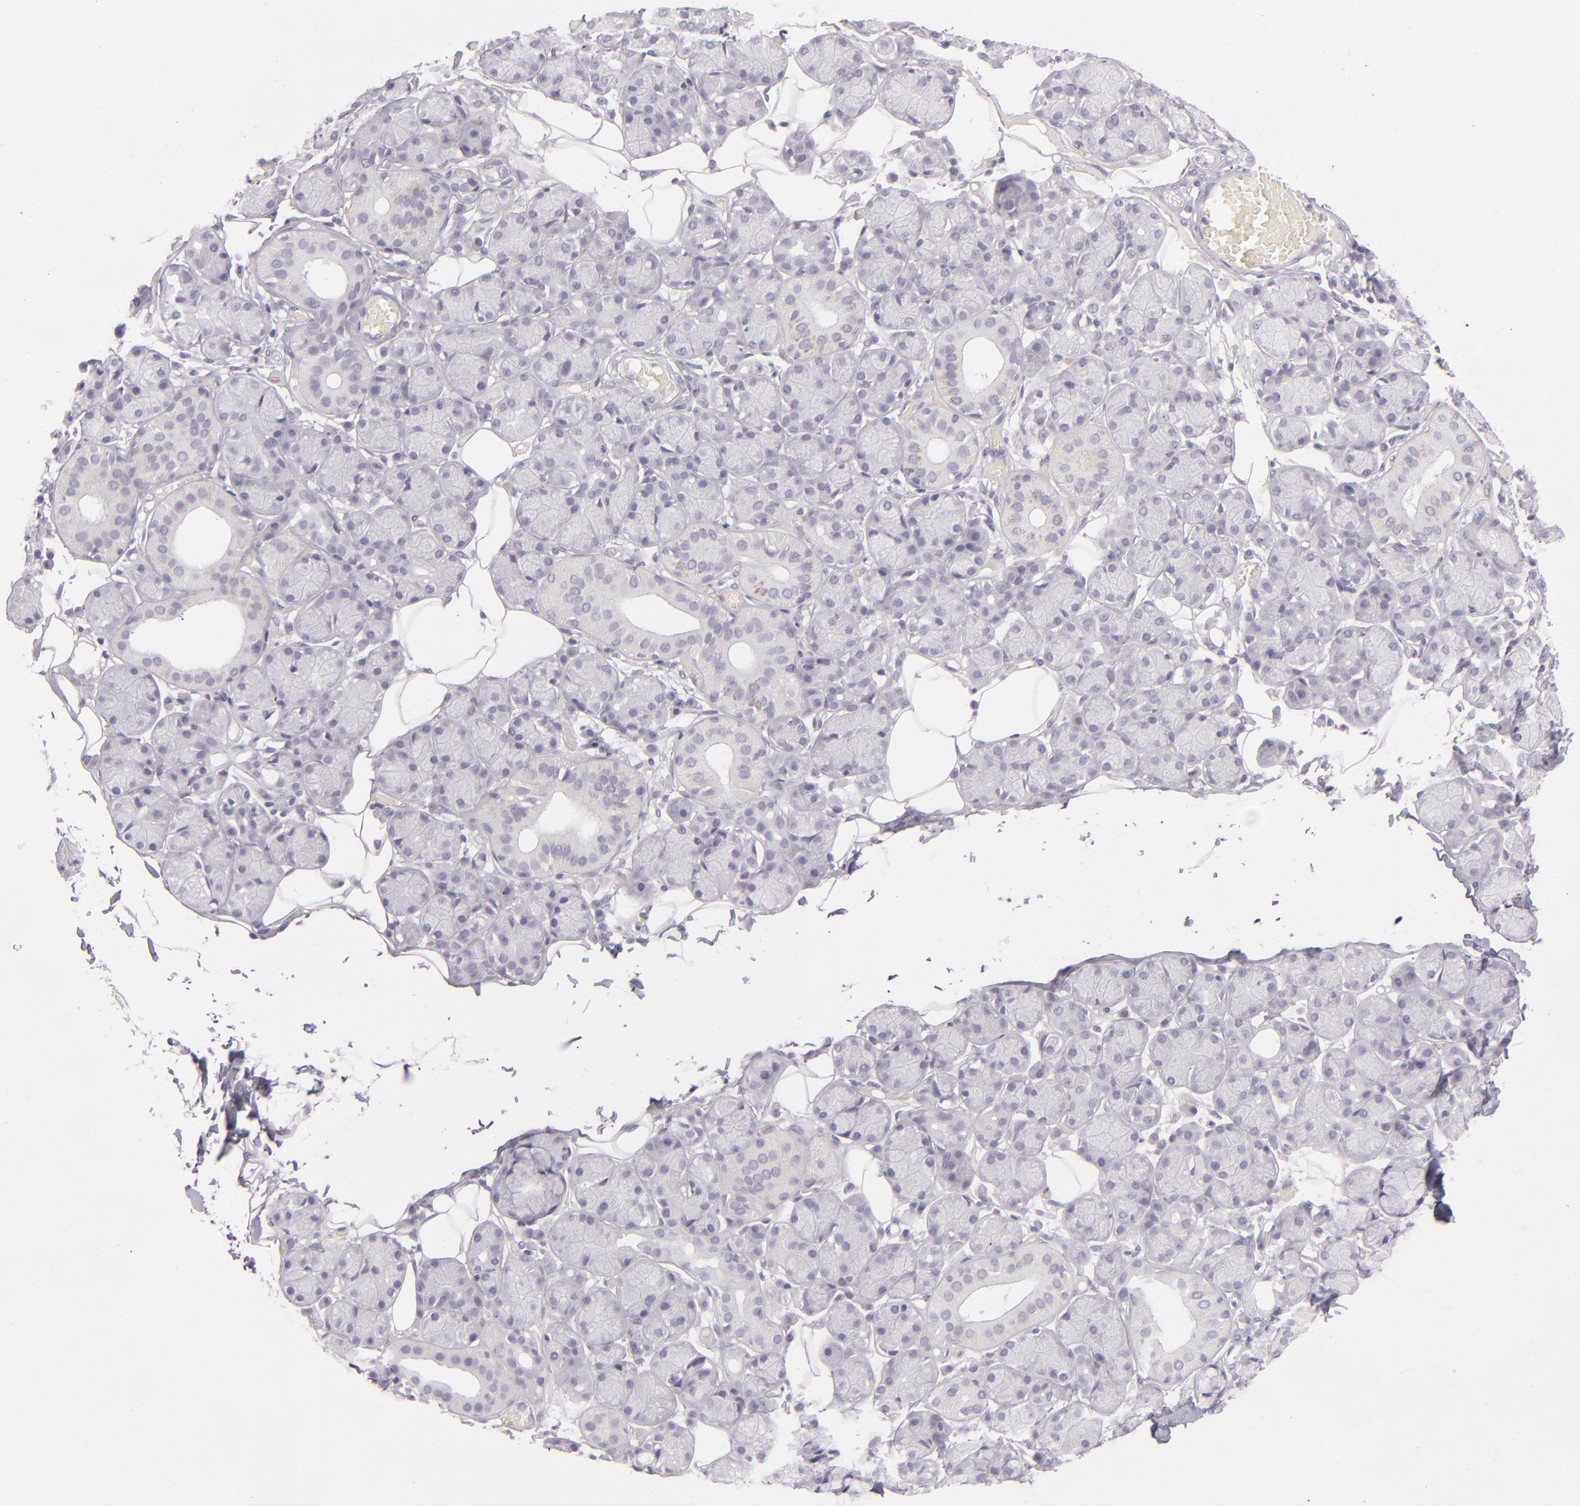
{"staining": {"intensity": "negative", "quantity": "none", "location": "none"}, "tissue": "salivary gland", "cell_type": "Glandular cells", "image_type": "normal", "snomed": [{"axis": "morphology", "description": "Normal tissue, NOS"}, {"axis": "topography", "description": "Salivary gland"}], "caption": "This is an IHC micrograph of normal human salivary gland. There is no positivity in glandular cells.", "gene": "CDX2", "patient": {"sex": "male", "age": 54}}